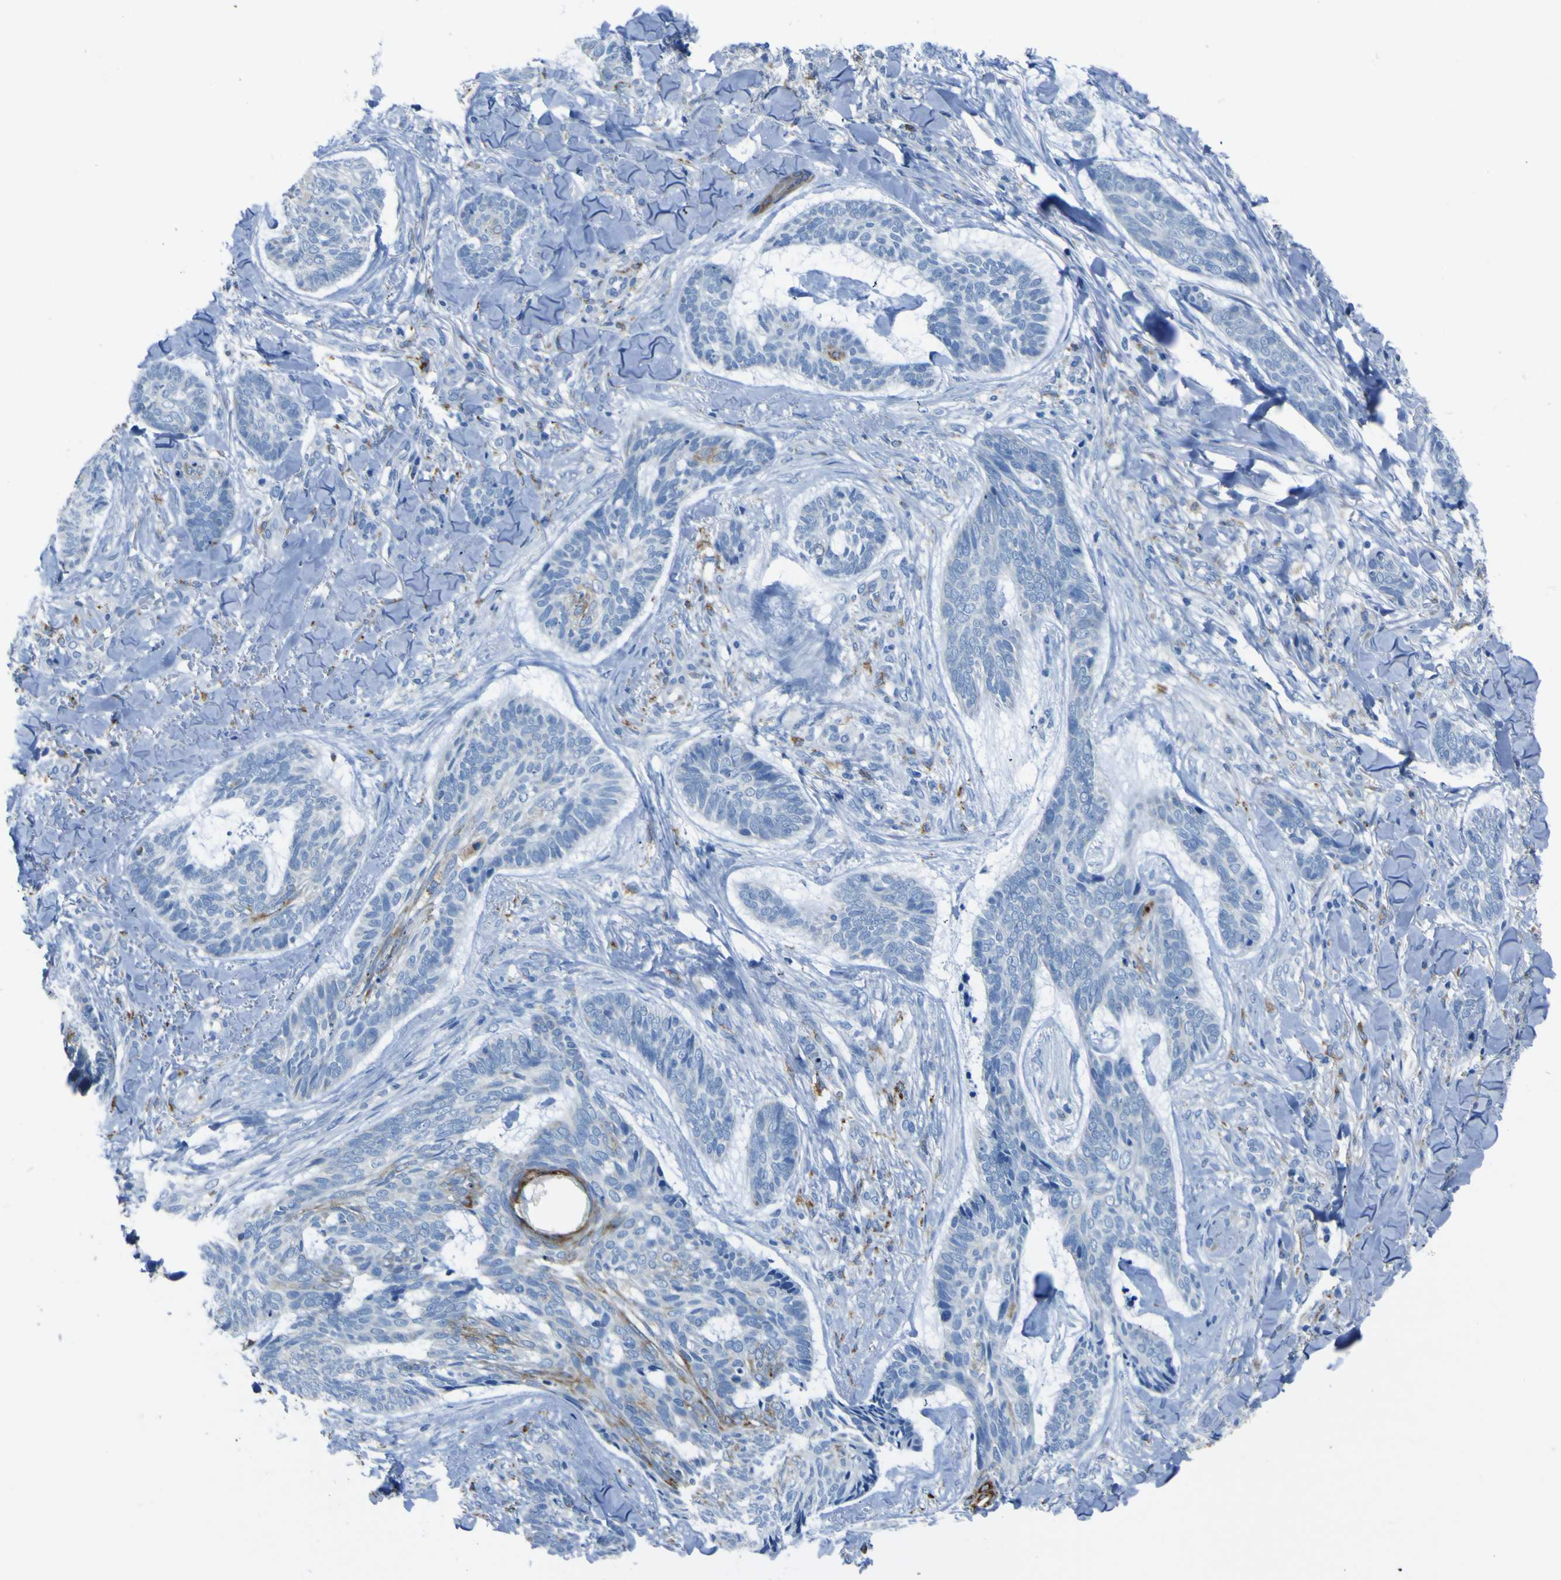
{"staining": {"intensity": "weak", "quantity": "<25%", "location": "cytoplasmic/membranous"}, "tissue": "skin cancer", "cell_type": "Tumor cells", "image_type": "cancer", "snomed": [{"axis": "morphology", "description": "Basal cell carcinoma"}, {"axis": "topography", "description": "Skin"}], "caption": "Tumor cells show no significant protein positivity in skin basal cell carcinoma.", "gene": "ACSL1", "patient": {"sex": "male", "age": 43}}